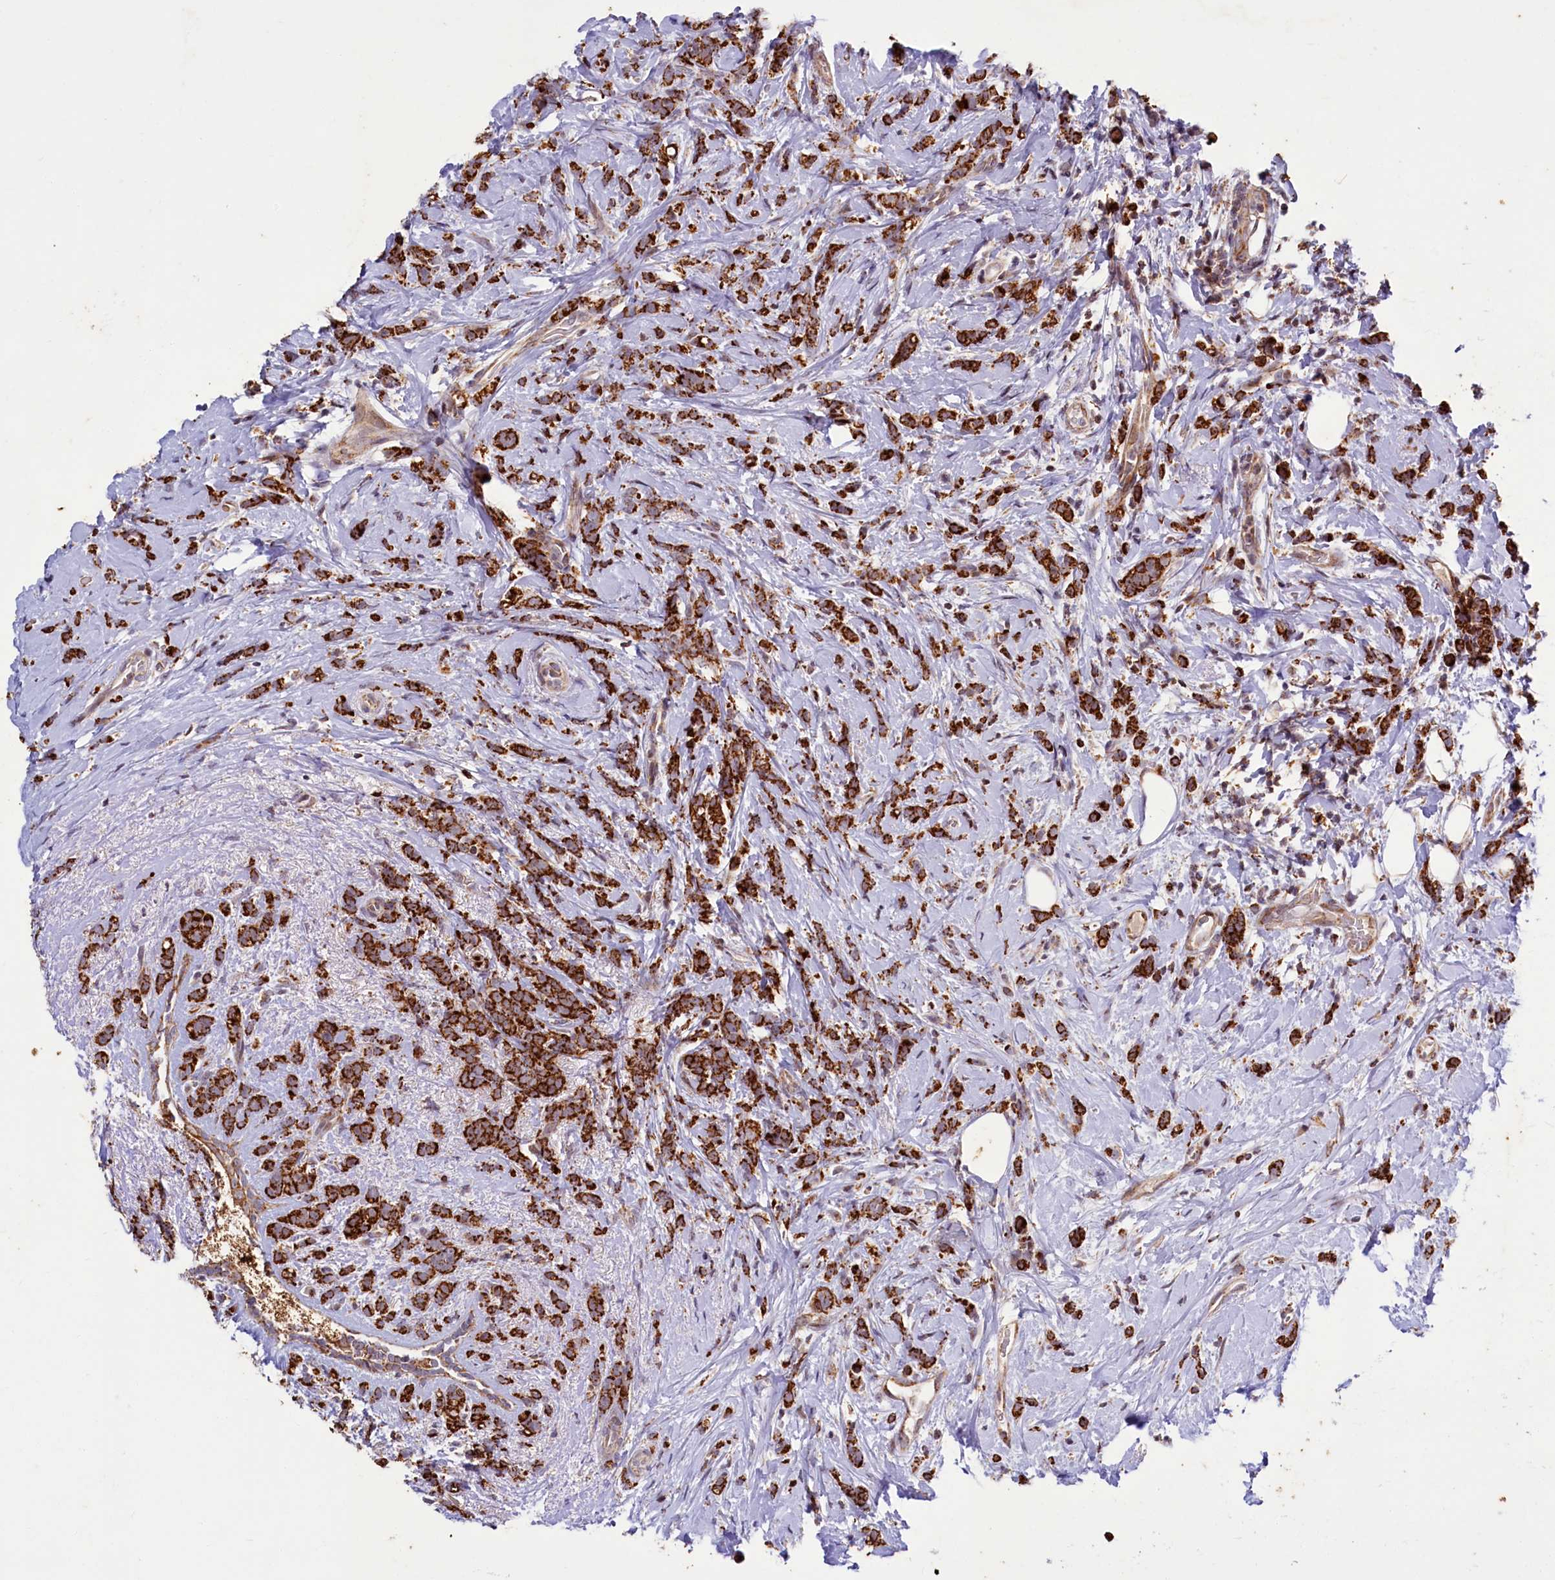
{"staining": {"intensity": "strong", "quantity": ">75%", "location": "cytoplasmic/membranous"}, "tissue": "breast cancer", "cell_type": "Tumor cells", "image_type": "cancer", "snomed": [{"axis": "morphology", "description": "Lobular carcinoma"}, {"axis": "topography", "description": "Breast"}], "caption": "Protein expression analysis of human lobular carcinoma (breast) reveals strong cytoplasmic/membranous expression in approximately >75% of tumor cells.", "gene": "DYNC2H1", "patient": {"sex": "female", "age": 58}}